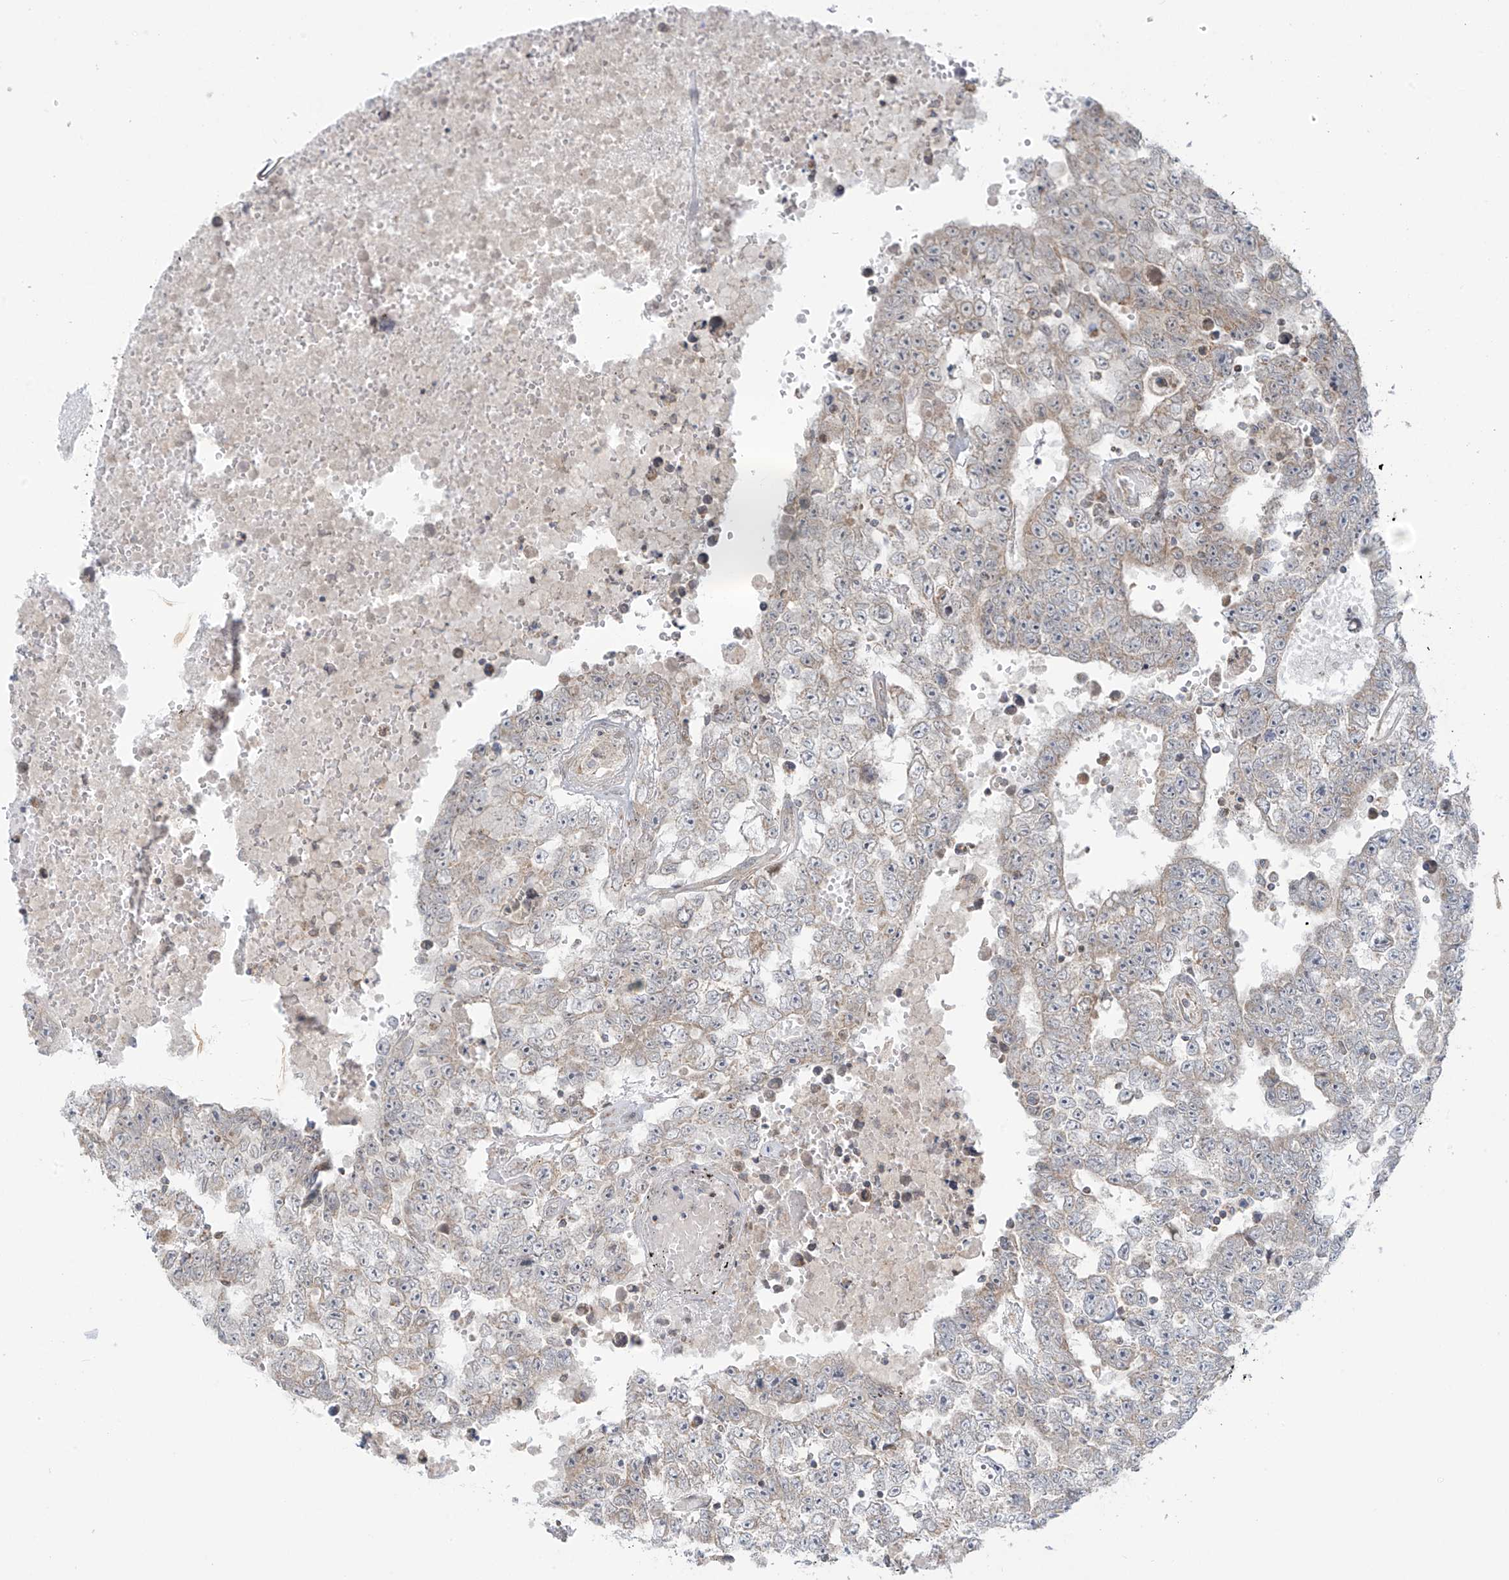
{"staining": {"intensity": "negative", "quantity": "none", "location": "none"}, "tissue": "testis cancer", "cell_type": "Tumor cells", "image_type": "cancer", "snomed": [{"axis": "morphology", "description": "Carcinoma, Embryonal, NOS"}, {"axis": "topography", "description": "Testis"}], "caption": "A micrograph of embryonal carcinoma (testis) stained for a protein reveals no brown staining in tumor cells. (Stains: DAB (3,3'-diaminobenzidine) IHC with hematoxylin counter stain, Microscopy: brightfield microscopy at high magnification).", "gene": "HDDC2", "patient": {"sex": "male", "age": 25}}